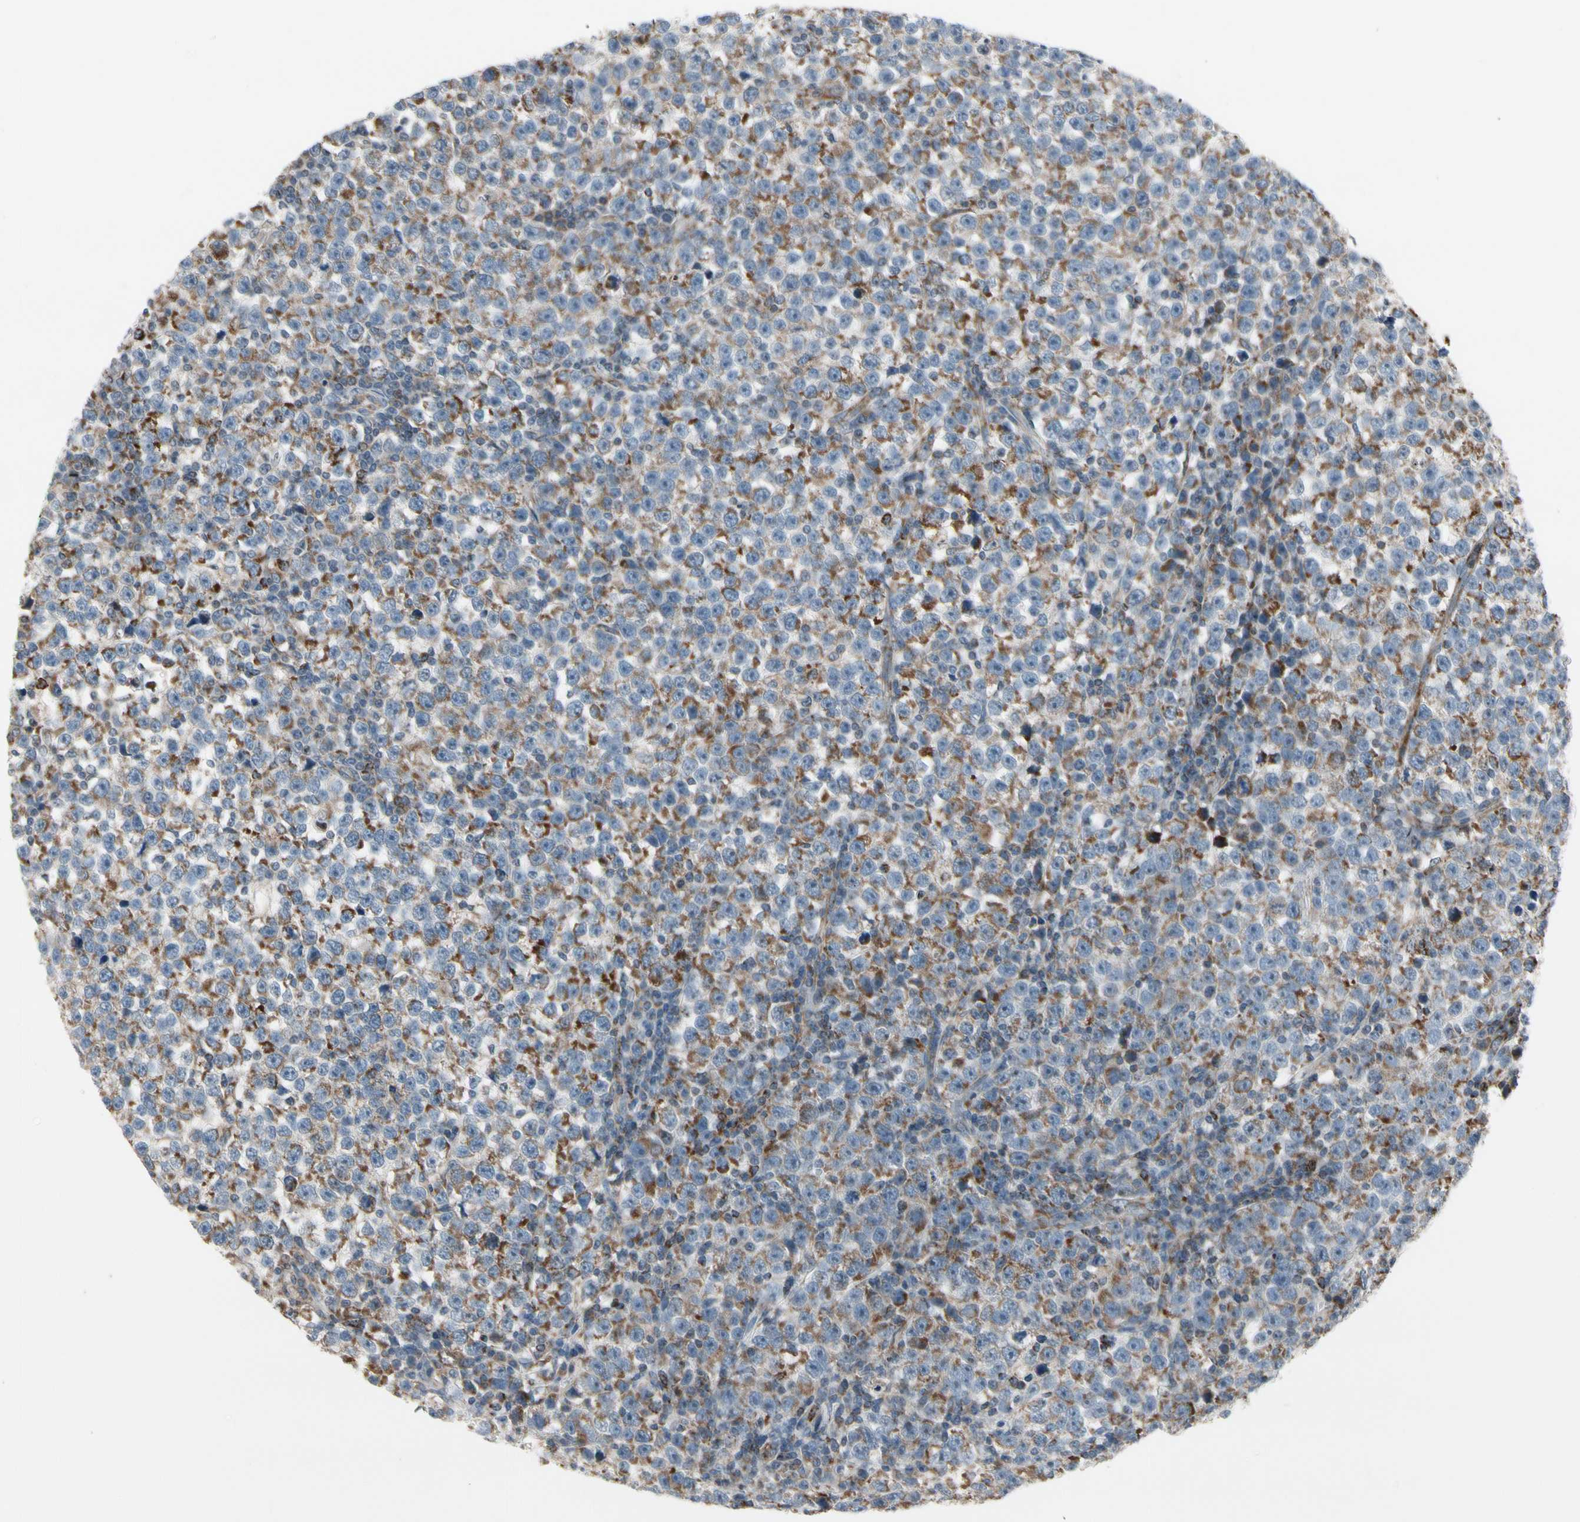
{"staining": {"intensity": "weak", "quantity": ">75%", "location": "cytoplasmic/membranous"}, "tissue": "testis cancer", "cell_type": "Tumor cells", "image_type": "cancer", "snomed": [{"axis": "morphology", "description": "Seminoma, NOS"}, {"axis": "topography", "description": "Testis"}], "caption": "Protein staining of seminoma (testis) tissue displays weak cytoplasmic/membranous positivity in approximately >75% of tumor cells.", "gene": "CPT1A", "patient": {"sex": "male", "age": 43}}